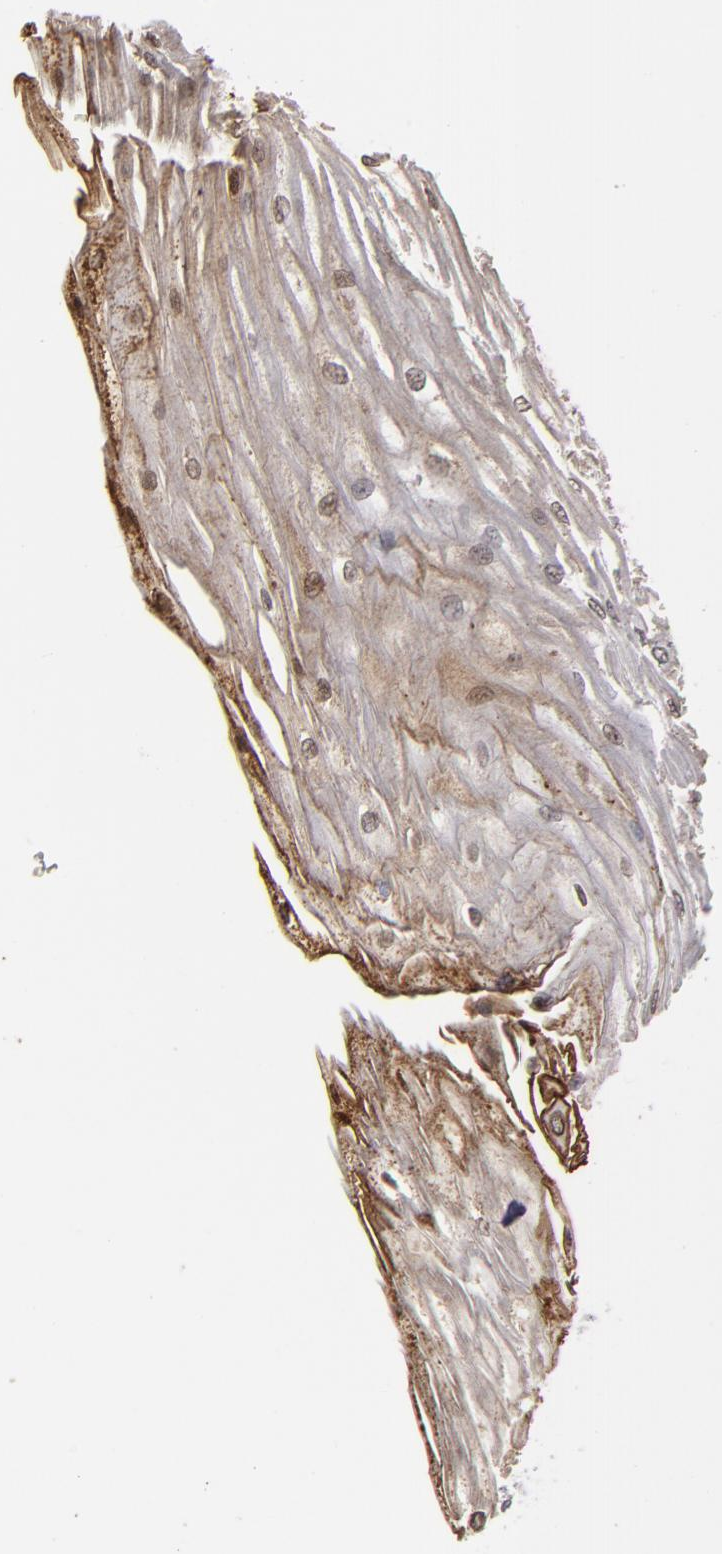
{"staining": {"intensity": "moderate", "quantity": "25%-75%", "location": "cytoplasmic/membranous,nuclear"}, "tissue": "esophagus", "cell_type": "Squamous epithelial cells", "image_type": "normal", "snomed": [{"axis": "morphology", "description": "Normal tissue, NOS"}, {"axis": "topography", "description": "Esophagus"}], "caption": "Protein expression analysis of normal esophagus demonstrates moderate cytoplasmic/membranous,nuclear staining in about 25%-75% of squamous epithelial cells. (DAB (3,3'-diaminobenzidine) = brown stain, brightfield microscopy at high magnification).", "gene": "GSR", "patient": {"sex": "male", "age": 65}}